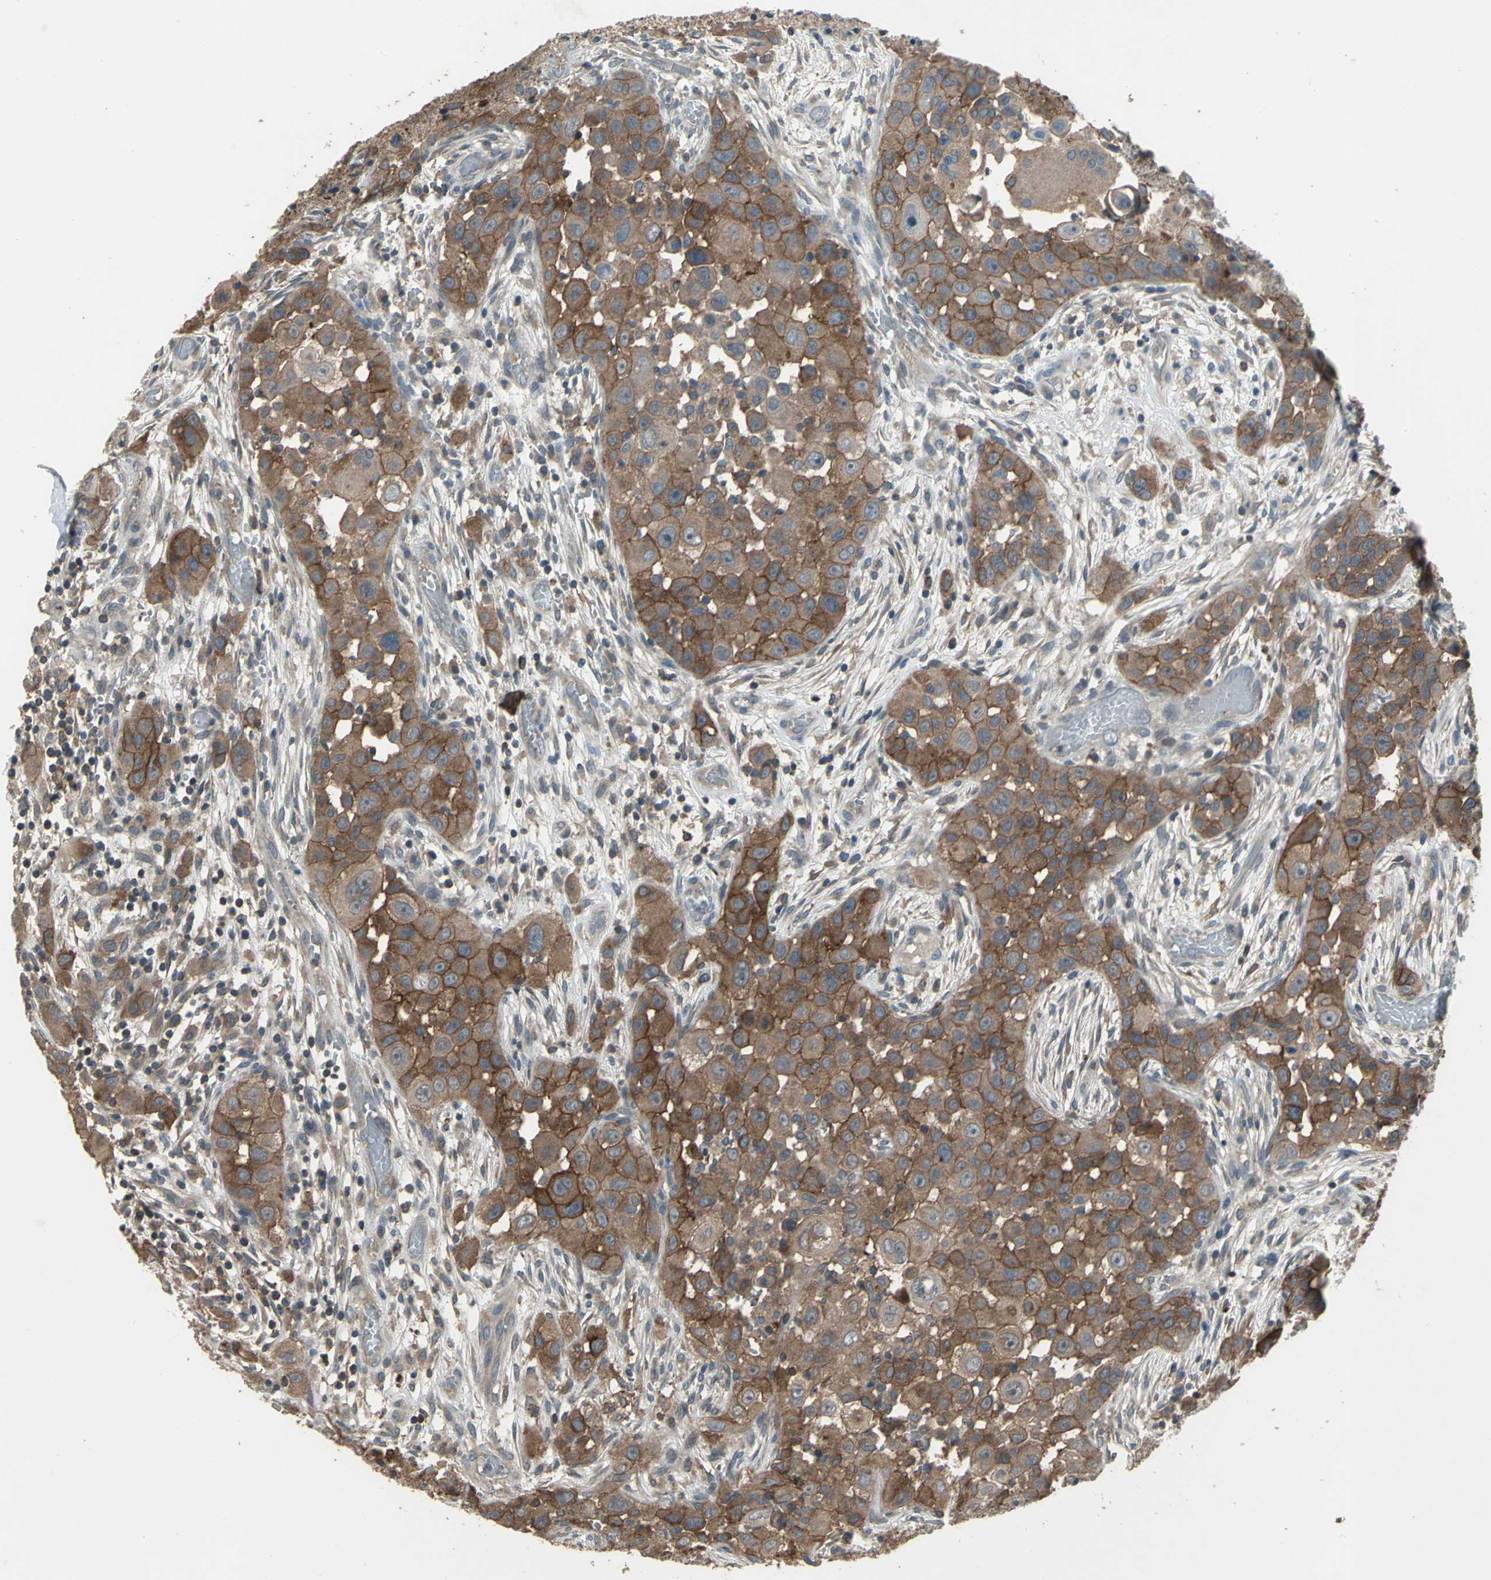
{"staining": {"intensity": "moderate", "quantity": ">75%", "location": "cytoplasmic/membranous"}, "tissue": "head and neck cancer", "cell_type": "Tumor cells", "image_type": "cancer", "snomed": [{"axis": "morphology", "description": "Carcinoma, NOS"}, {"axis": "topography", "description": "Head-Neck"}], "caption": "There is medium levels of moderate cytoplasmic/membranous positivity in tumor cells of head and neck cancer, as demonstrated by immunohistochemical staining (brown color).", "gene": "MET", "patient": {"sex": "male", "age": 87}}